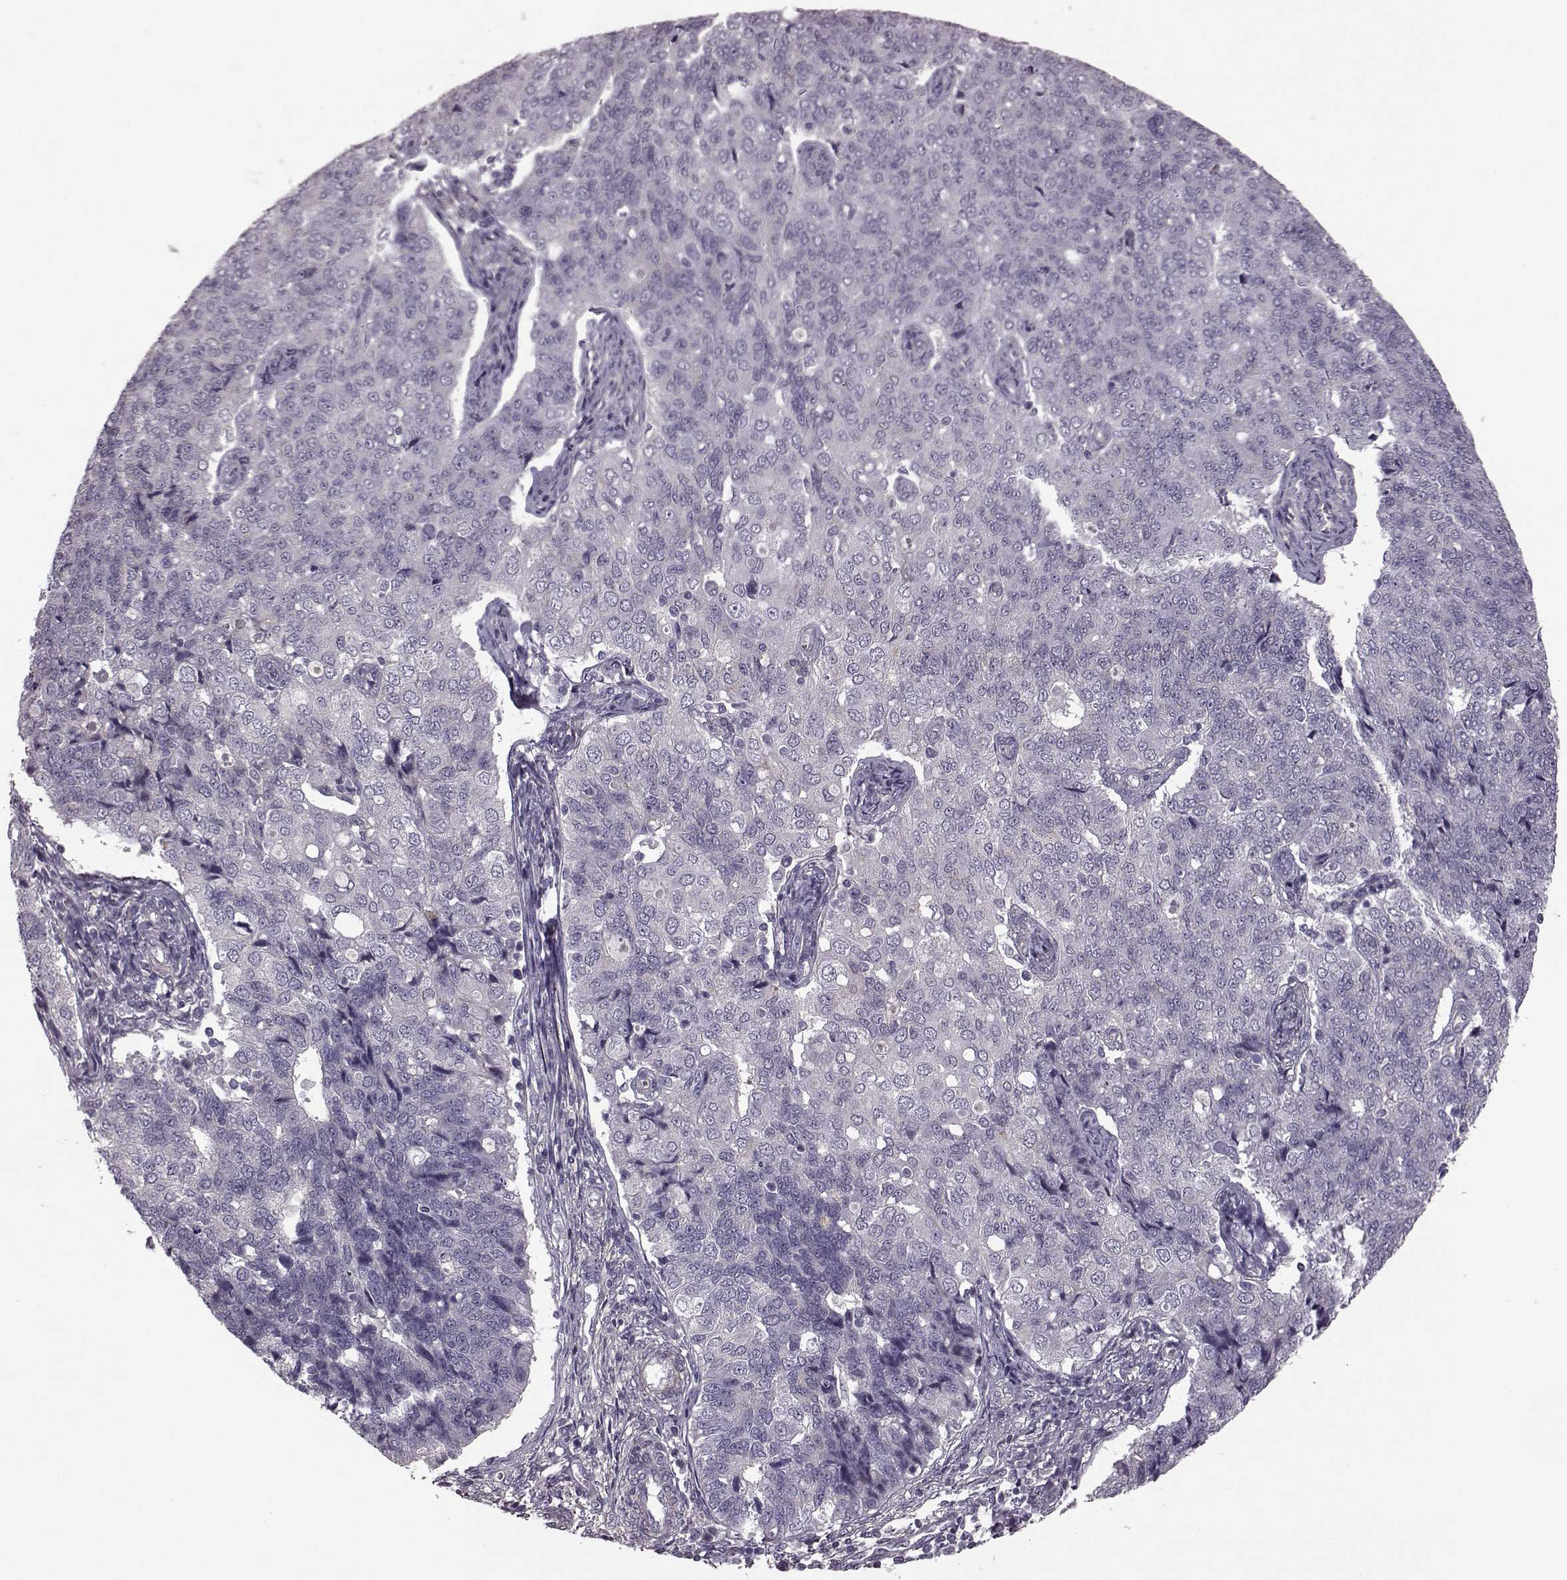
{"staining": {"intensity": "negative", "quantity": "none", "location": "none"}, "tissue": "endometrial cancer", "cell_type": "Tumor cells", "image_type": "cancer", "snomed": [{"axis": "morphology", "description": "Adenocarcinoma, NOS"}, {"axis": "topography", "description": "Endometrium"}], "caption": "This is an IHC photomicrograph of endometrial adenocarcinoma. There is no staining in tumor cells.", "gene": "GRK1", "patient": {"sex": "female", "age": 43}}